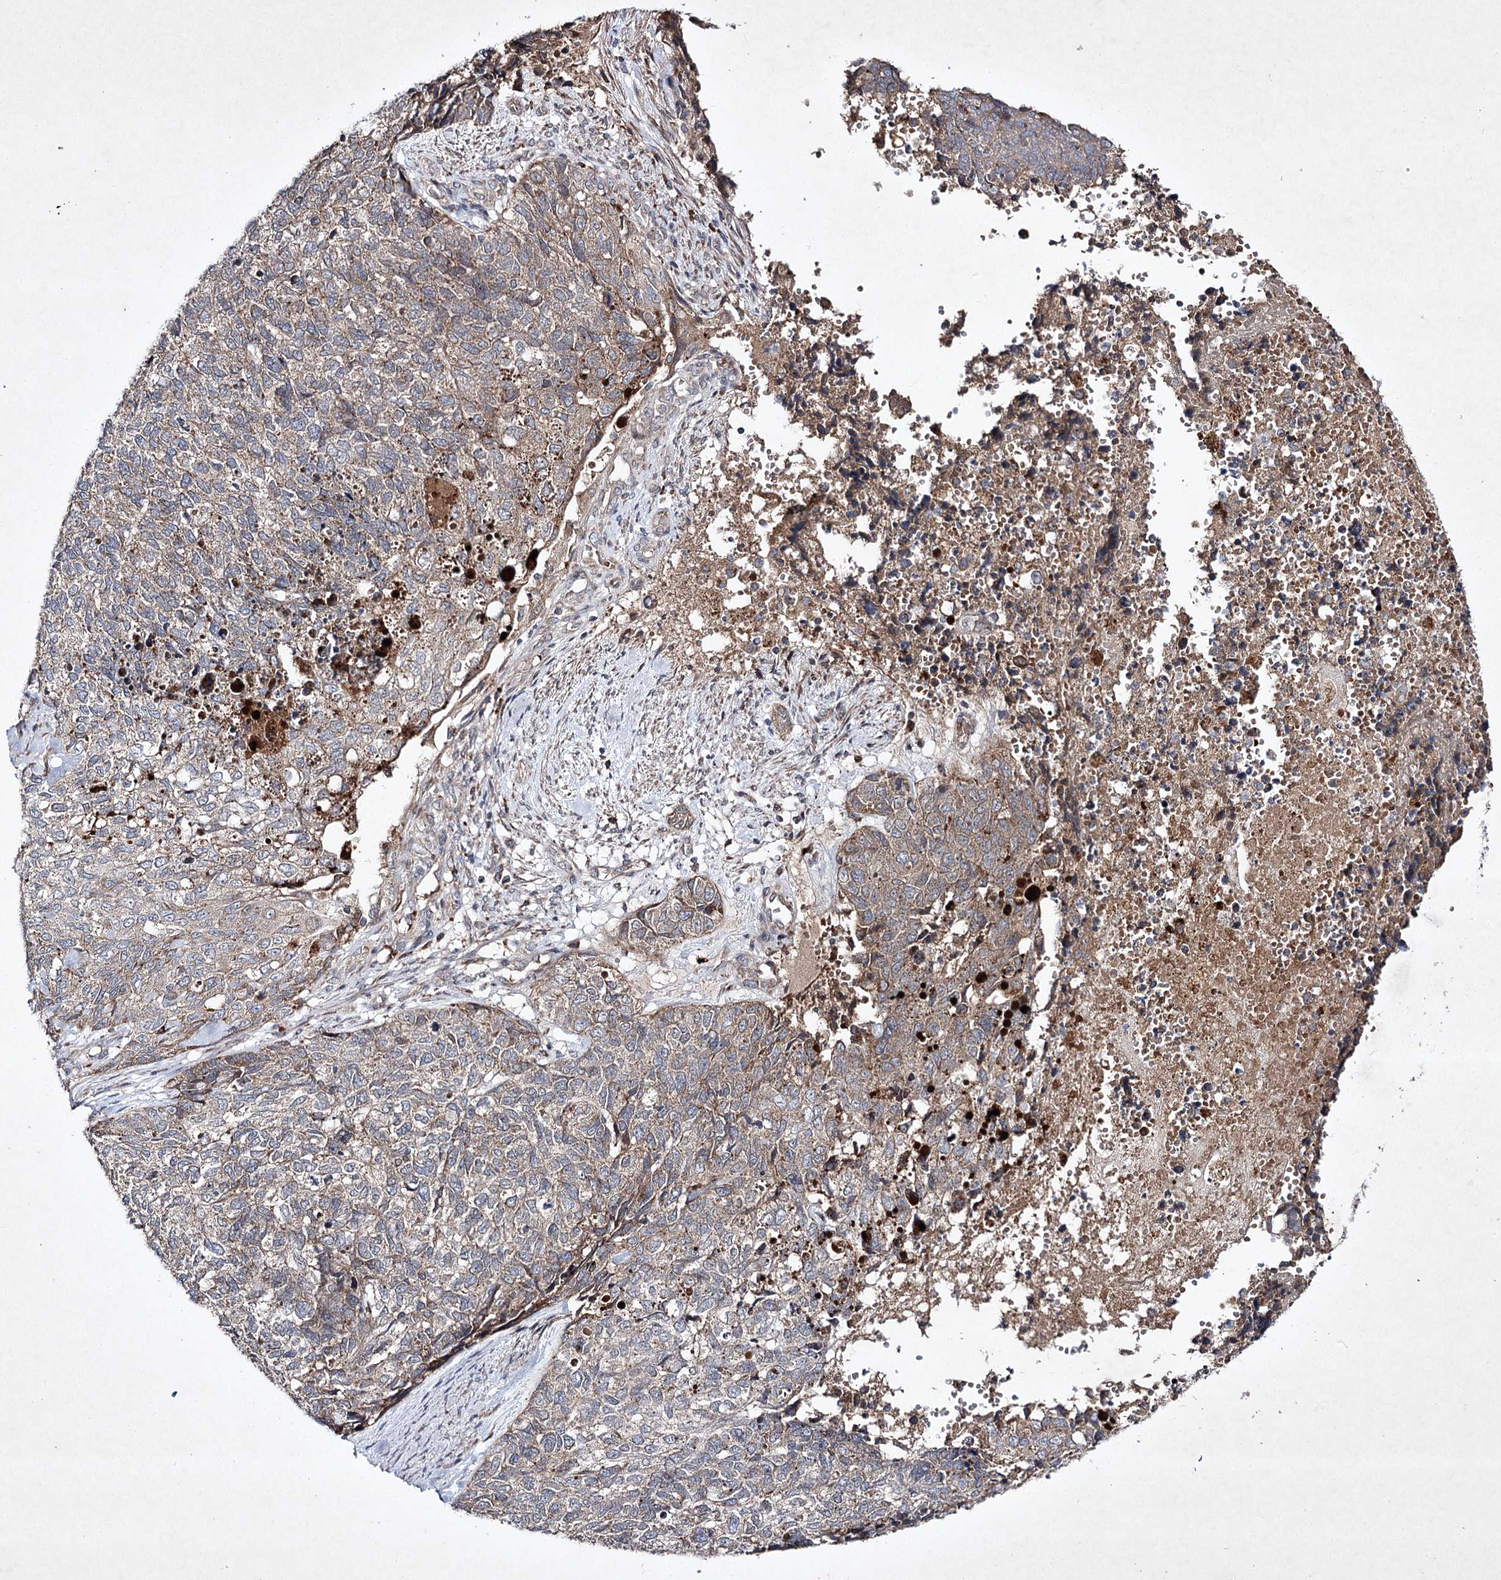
{"staining": {"intensity": "weak", "quantity": "25%-75%", "location": "cytoplasmic/membranous"}, "tissue": "cervical cancer", "cell_type": "Tumor cells", "image_type": "cancer", "snomed": [{"axis": "morphology", "description": "Squamous cell carcinoma, NOS"}, {"axis": "topography", "description": "Cervix"}], "caption": "Immunohistochemical staining of human cervical cancer shows low levels of weak cytoplasmic/membranous protein positivity in approximately 25%-75% of tumor cells. (DAB (3,3'-diaminobenzidine) IHC, brown staining for protein, blue staining for nuclei).", "gene": "ALG9", "patient": {"sex": "female", "age": 63}}